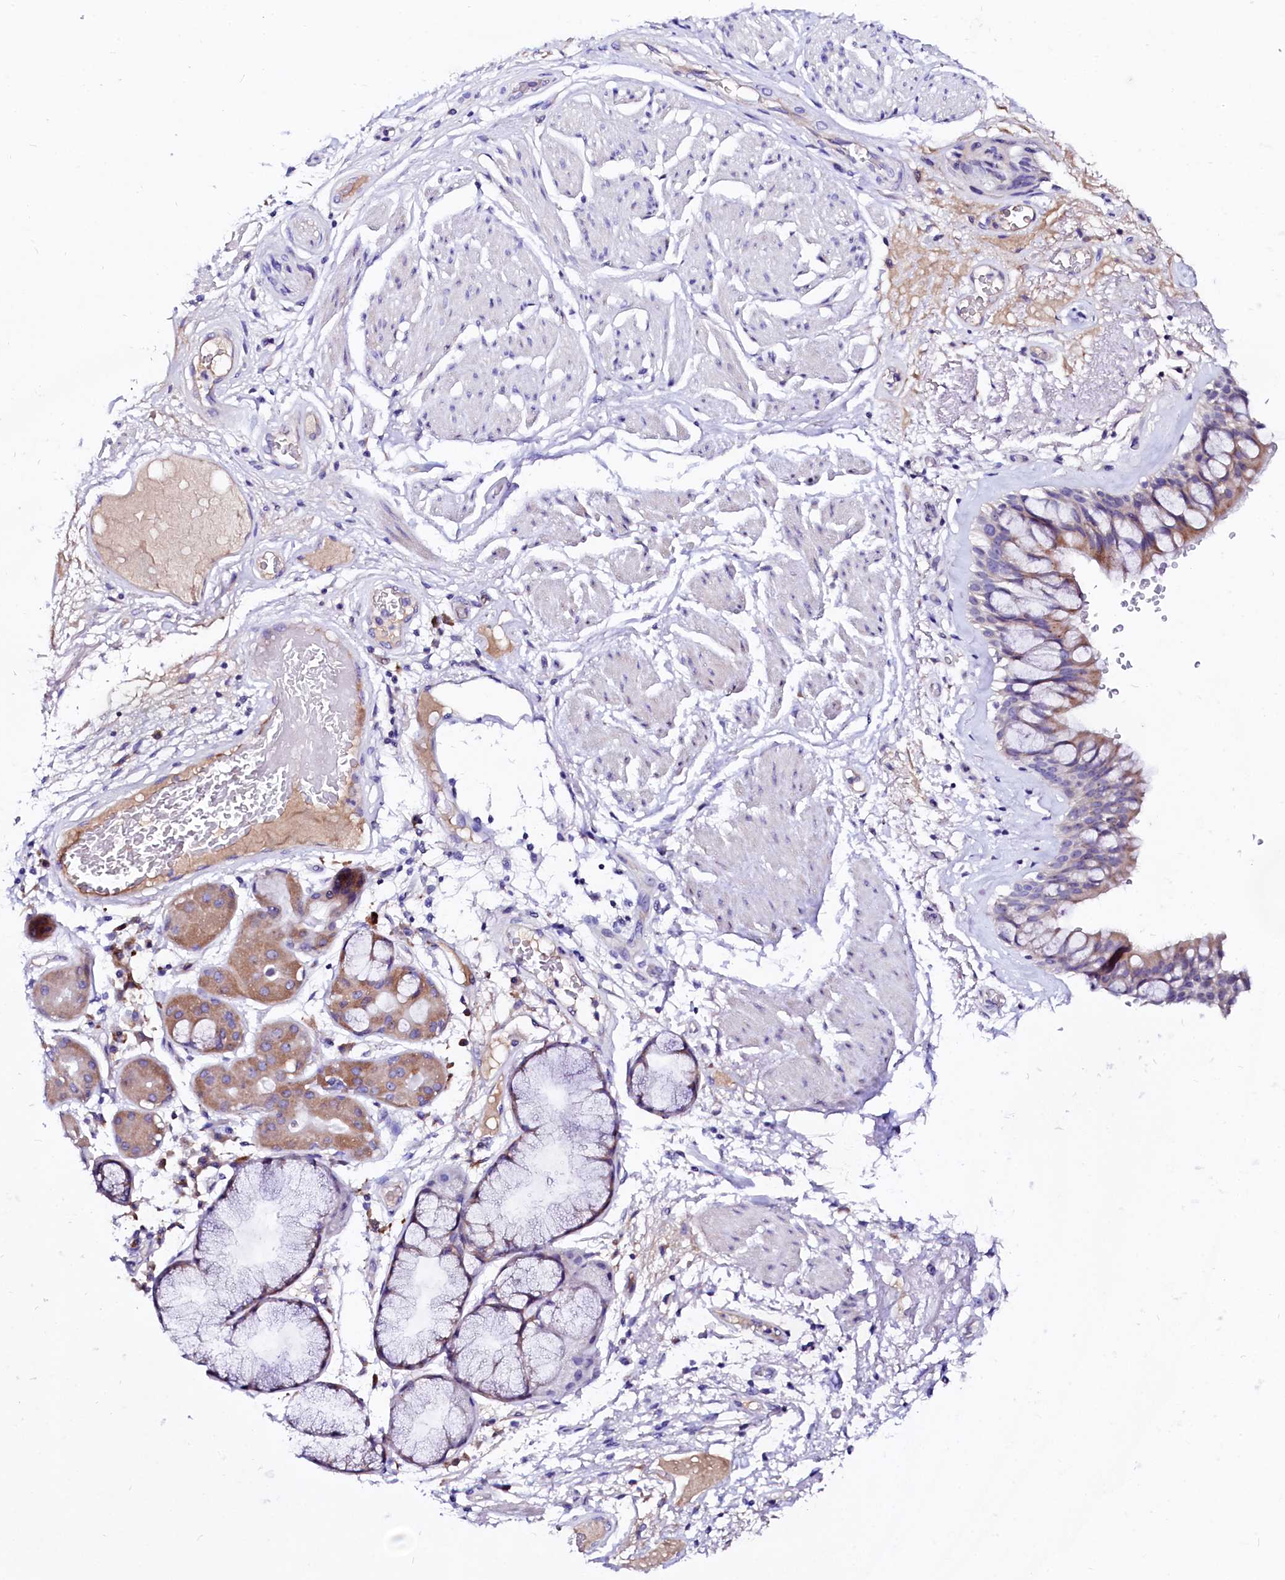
{"staining": {"intensity": "negative", "quantity": "none", "location": "none"}, "tissue": "adipose tissue", "cell_type": "Adipocytes", "image_type": "normal", "snomed": [{"axis": "morphology", "description": "Normal tissue, NOS"}, {"axis": "topography", "description": "Bronchus"}], "caption": "Adipocytes show no significant protein staining in unremarkable adipose tissue. The staining was performed using DAB to visualize the protein expression in brown, while the nuclei were stained in blue with hematoxylin (Magnification: 20x).", "gene": "BTBD16", "patient": {"sex": "male", "age": 66}}